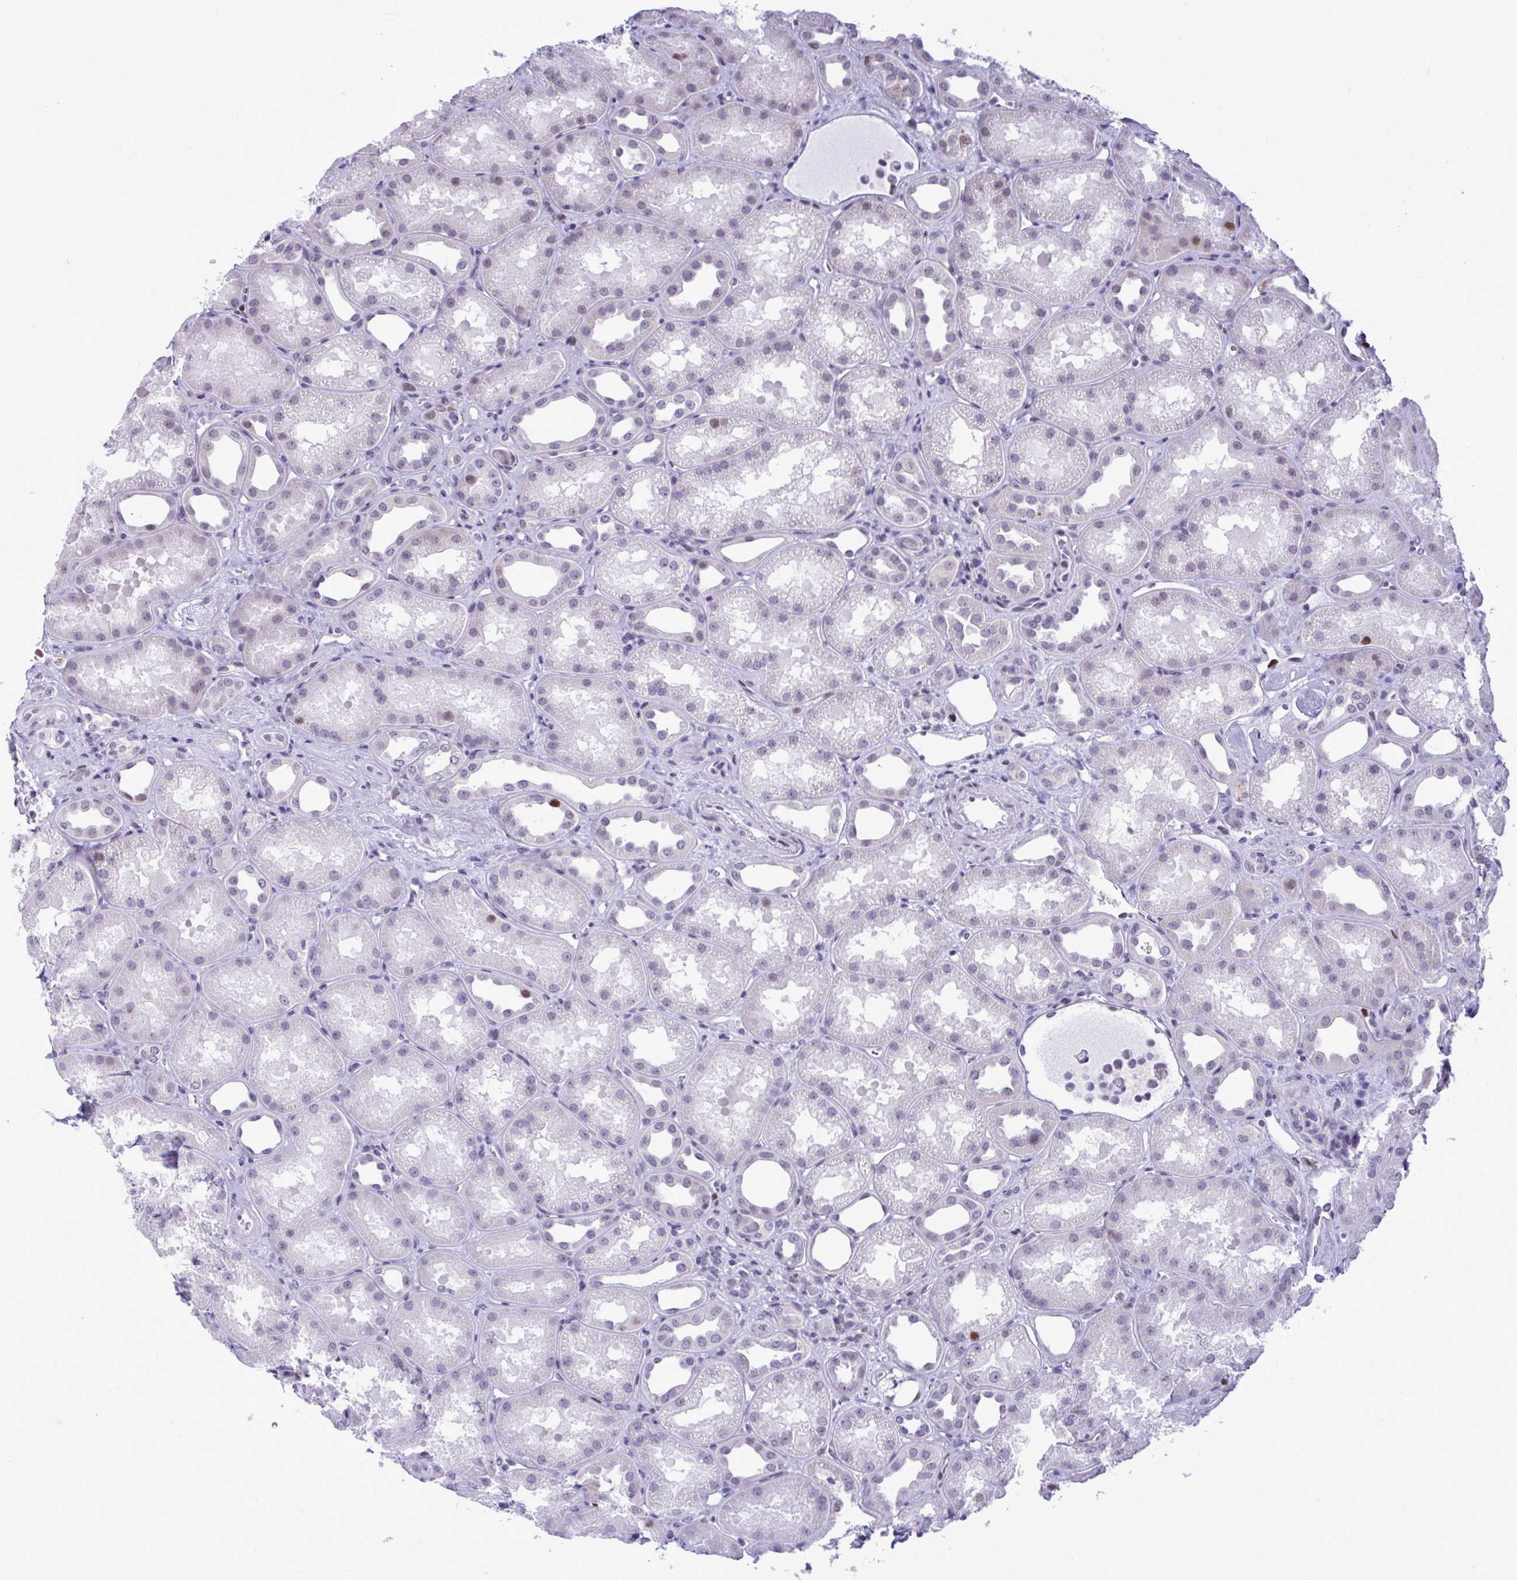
{"staining": {"intensity": "moderate", "quantity": "<25%", "location": "nuclear"}, "tissue": "kidney", "cell_type": "Cells in glomeruli", "image_type": "normal", "snomed": [{"axis": "morphology", "description": "Normal tissue, NOS"}, {"axis": "topography", "description": "Kidney"}], "caption": "Protein staining exhibits moderate nuclear expression in about <25% of cells in glomeruli in normal kidney. (Stains: DAB (3,3'-diaminobenzidine) in brown, nuclei in blue, Microscopy: brightfield microscopy at high magnification).", "gene": "C1QL2", "patient": {"sex": "male", "age": 61}}